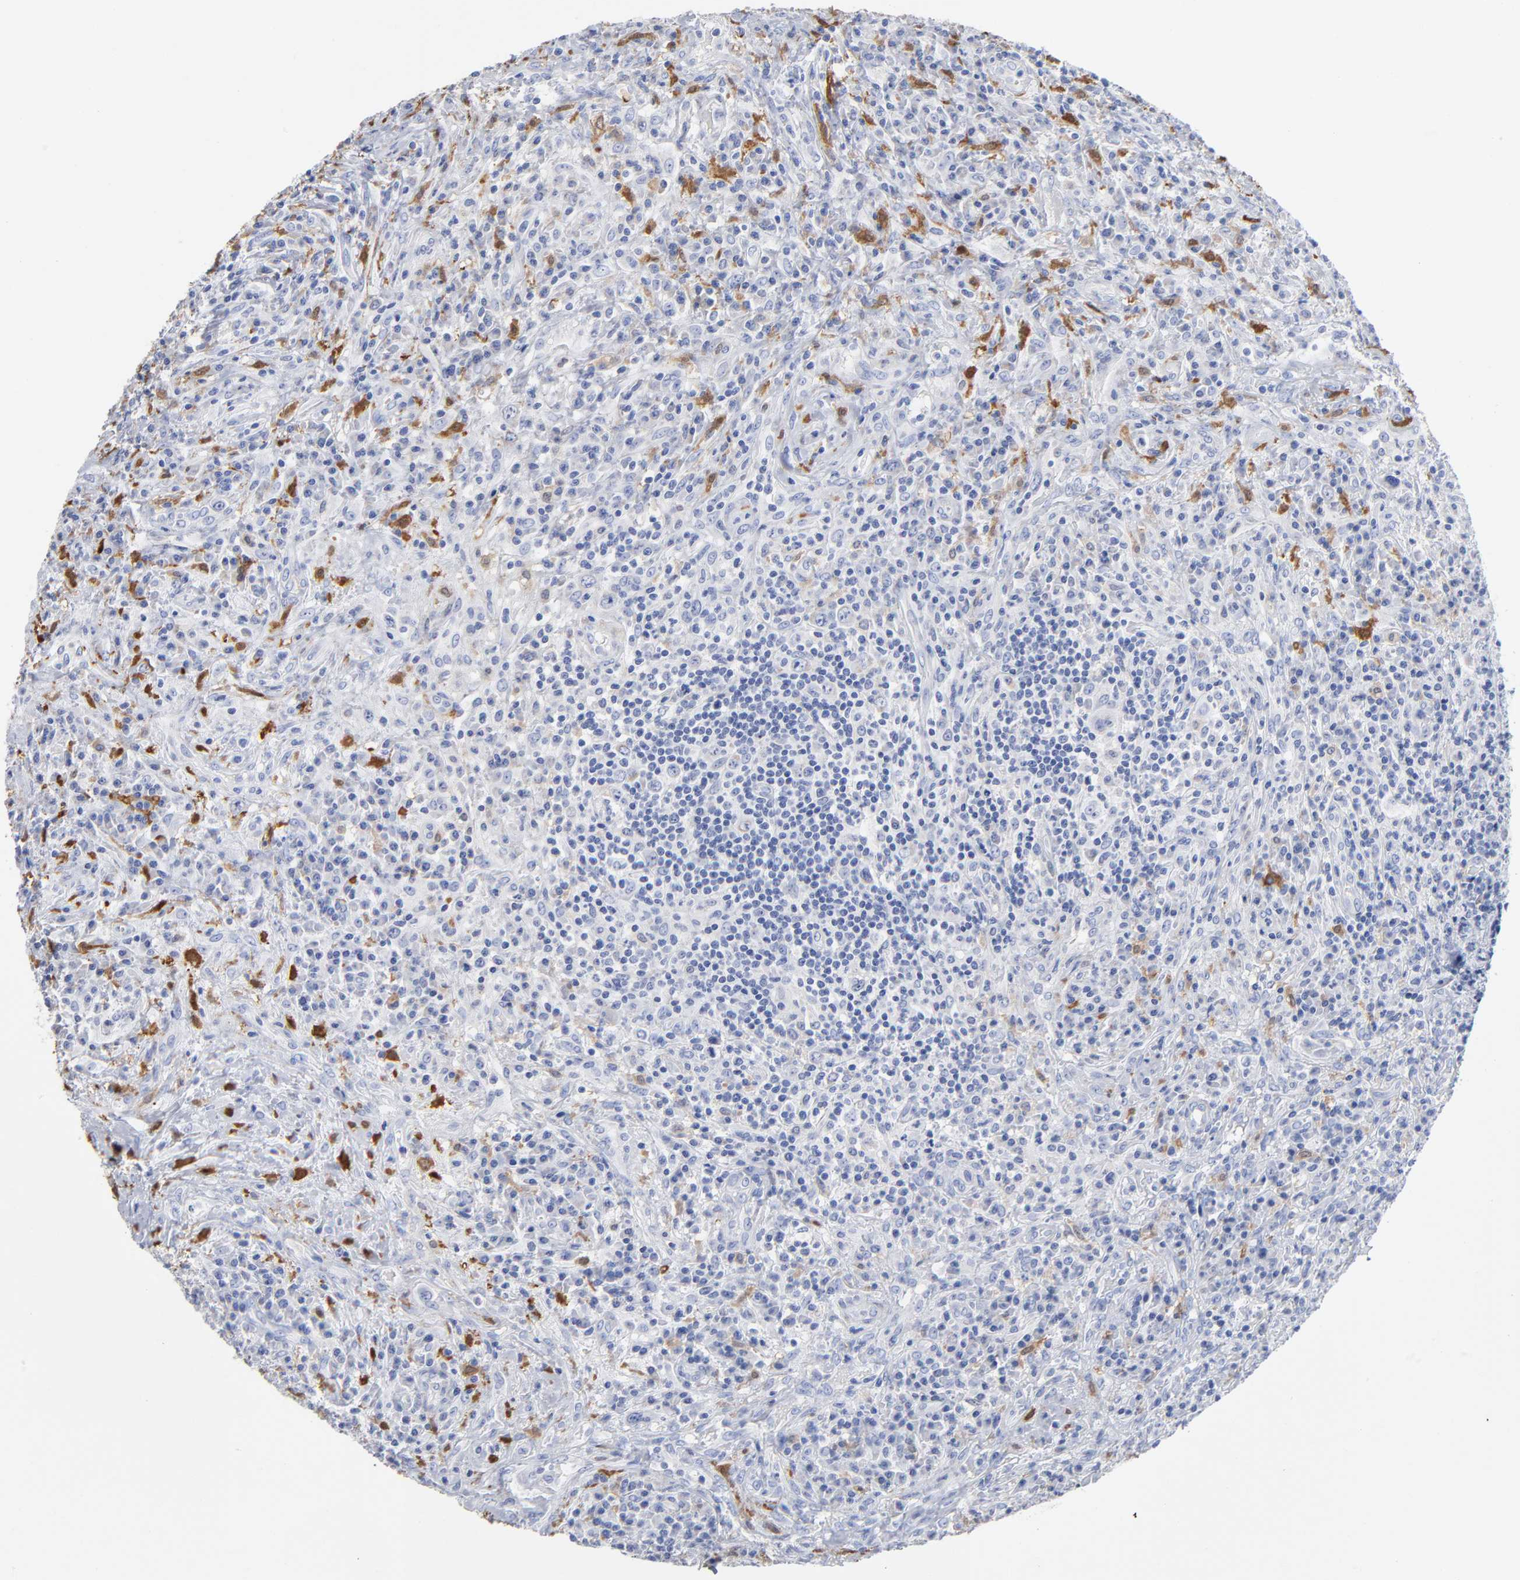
{"staining": {"intensity": "negative", "quantity": "none", "location": "none"}, "tissue": "lymphoma", "cell_type": "Tumor cells", "image_type": "cancer", "snomed": [{"axis": "morphology", "description": "Hodgkin's disease, NOS"}, {"axis": "topography", "description": "Lymph node"}], "caption": "Tumor cells are negative for protein expression in human Hodgkin's disease.", "gene": "PTP4A1", "patient": {"sex": "female", "age": 25}}